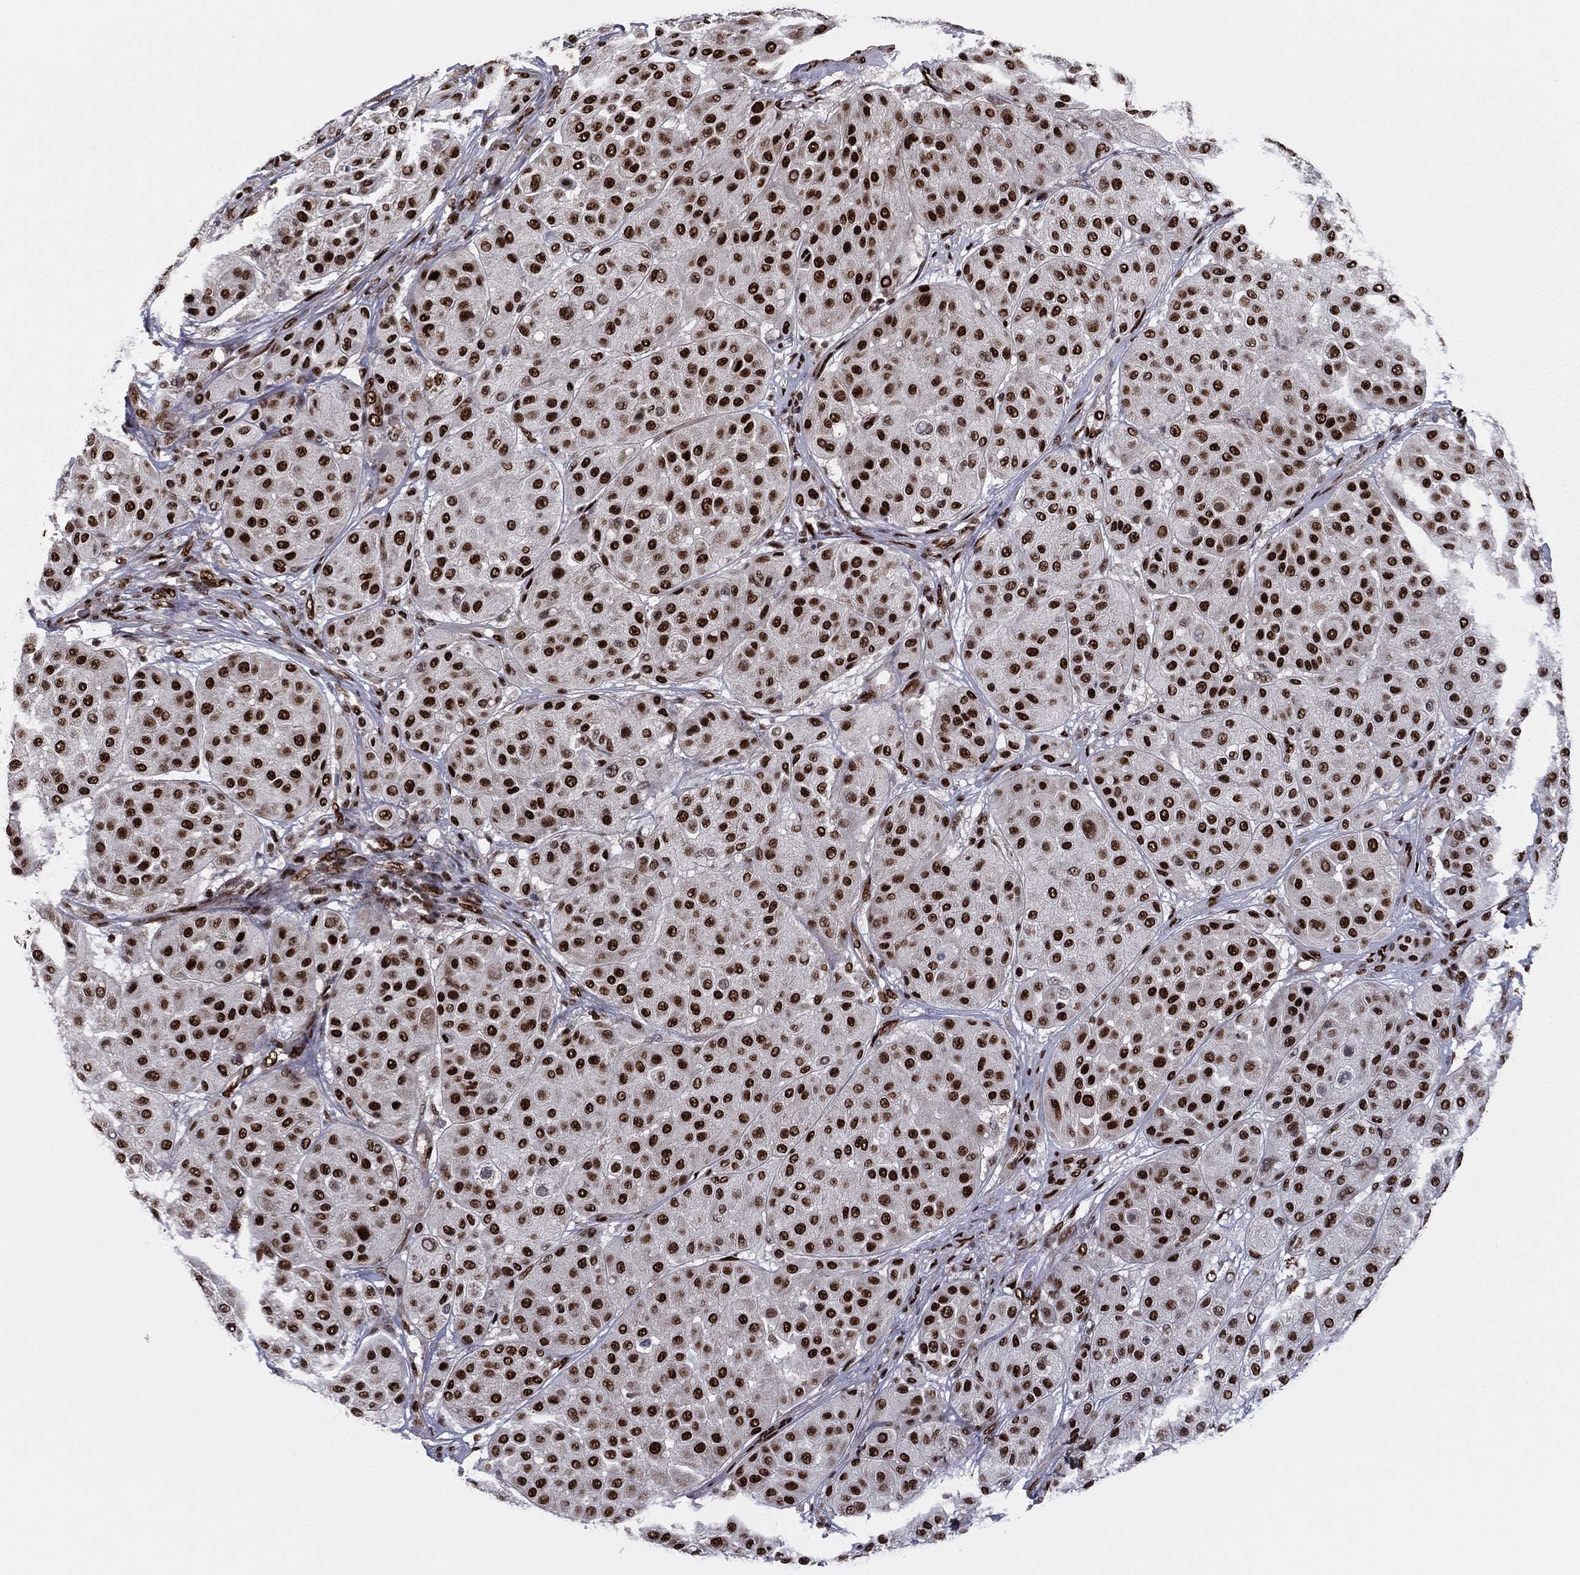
{"staining": {"intensity": "strong", "quantity": ">75%", "location": "nuclear"}, "tissue": "melanoma", "cell_type": "Tumor cells", "image_type": "cancer", "snomed": [{"axis": "morphology", "description": "Malignant melanoma, Metastatic site"}, {"axis": "topography", "description": "Smooth muscle"}], "caption": "Immunohistochemical staining of malignant melanoma (metastatic site) exhibits high levels of strong nuclear expression in about >75% of tumor cells.", "gene": "TP53BP1", "patient": {"sex": "male", "age": 41}}